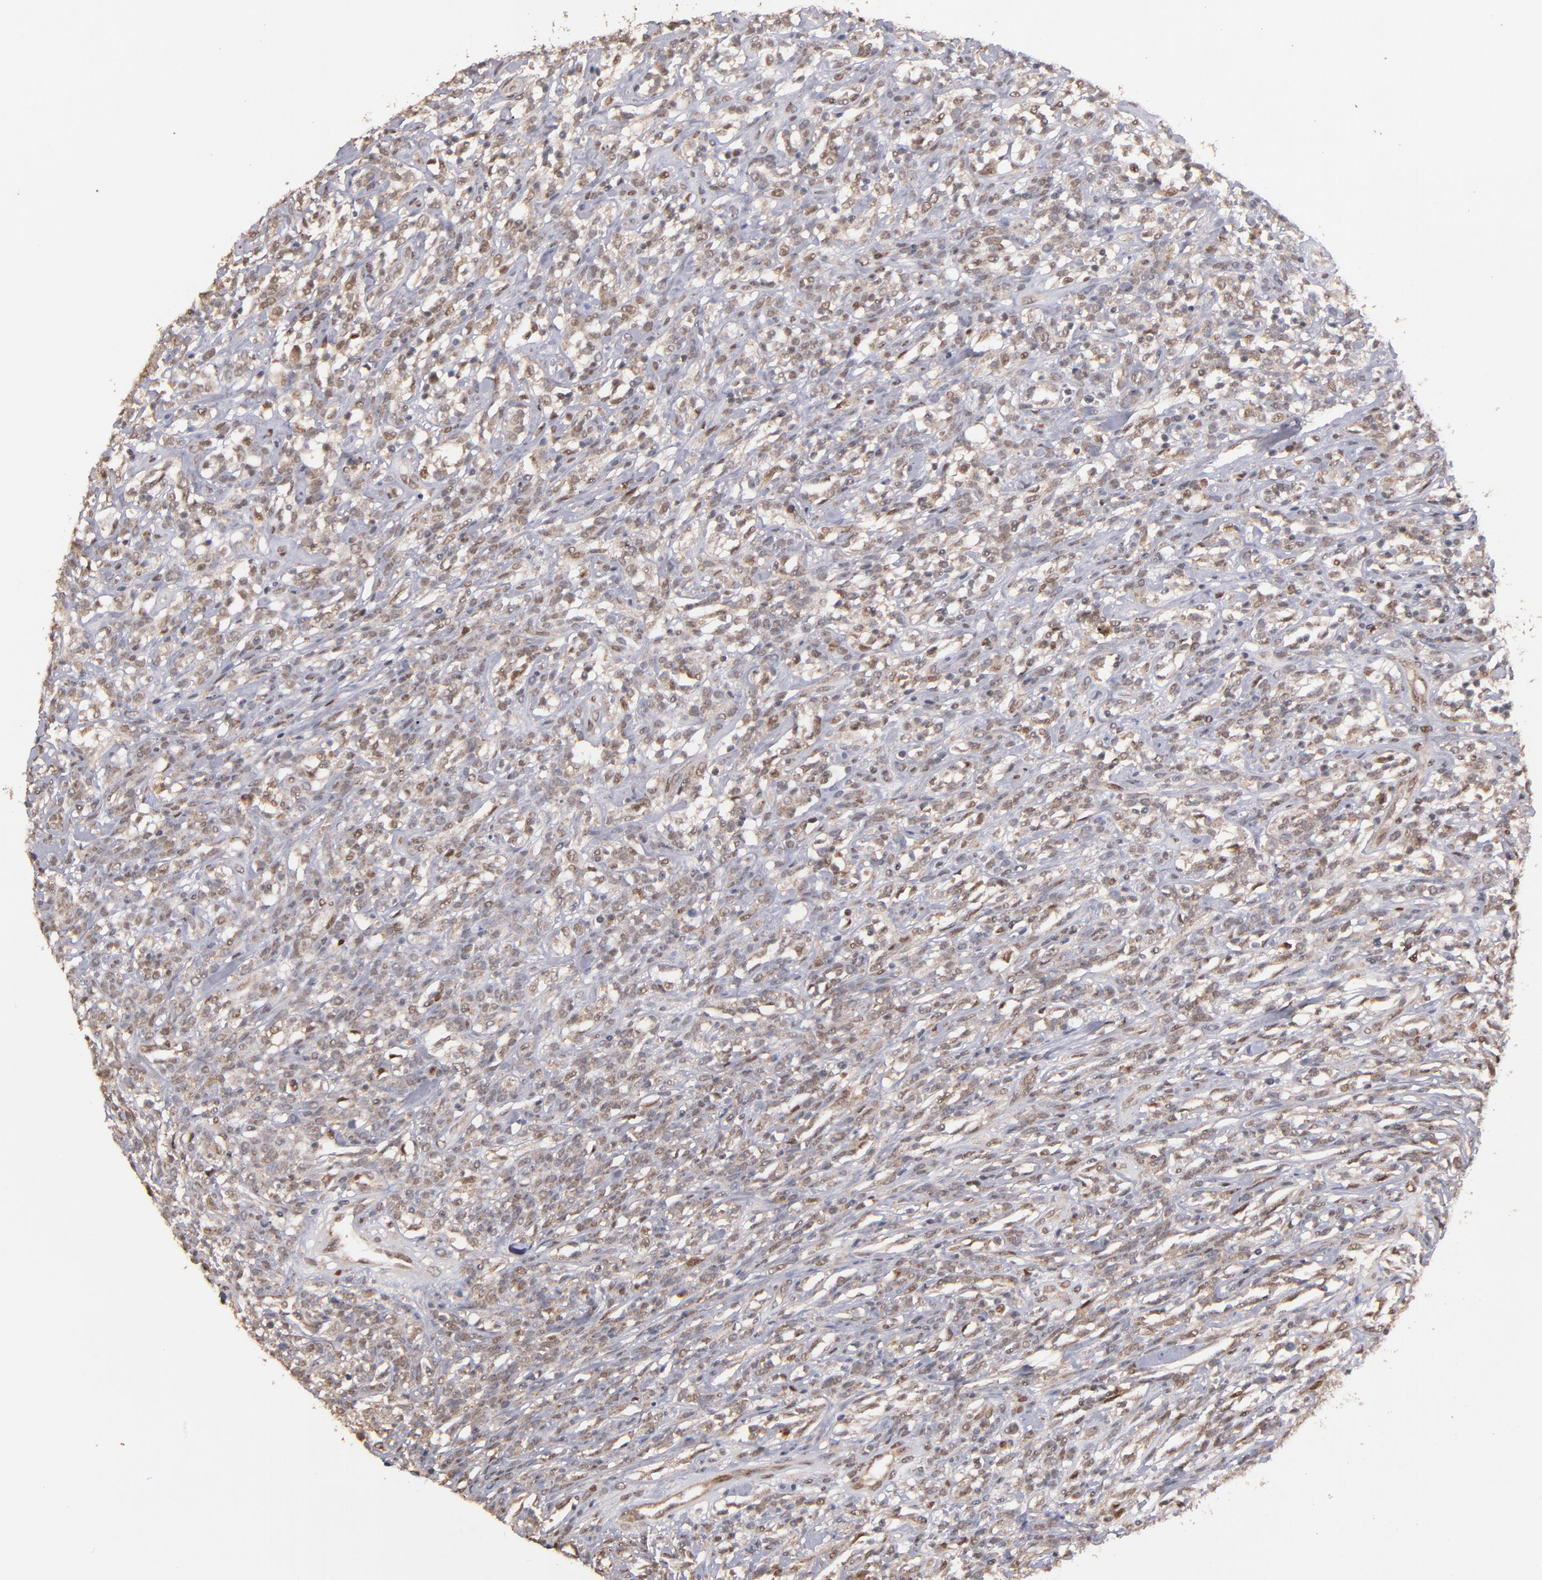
{"staining": {"intensity": "weak", "quantity": "25%-75%", "location": "nuclear"}, "tissue": "lymphoma", "cell_type": "Tumor cells", "image_type": "cancer", "snomed": [{"axis": "morphology", "description": "Malignant lymphoma, non-Hodgkin's type, High grade"}, {"axis": "topography", "description": "Lymph node"}], "caption": "Lymphoma stained with DAB (3,3'-diaminobenzidine) immunohistochemistry exhibits low levels of weak nuclear expression in about 25%-75% of tumor cells.", "gene": "EAPP", "patient": {"sex": "female", "age": 73}}